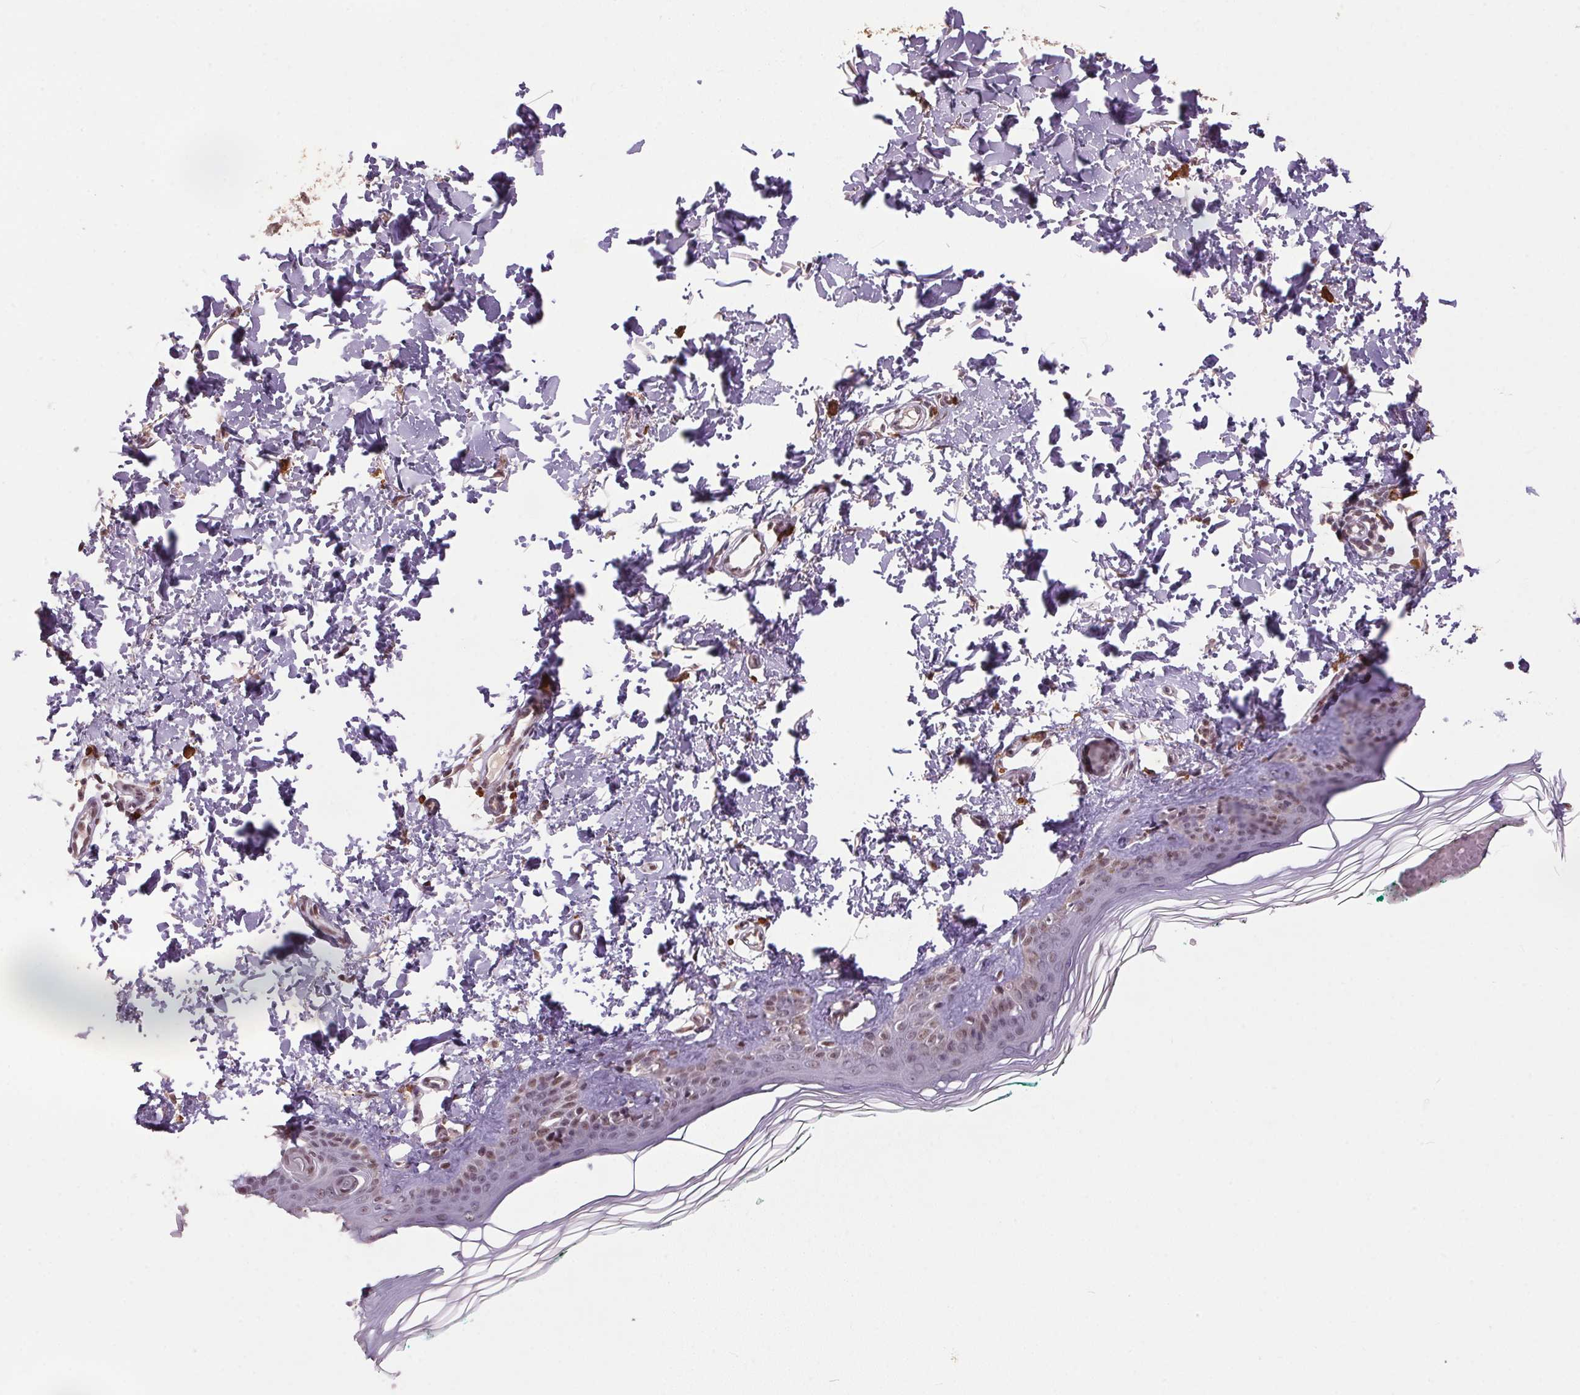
{"staining": {"intensity": "moderate", "quantity": "<25%", "location": "nuclear"}, "tissue": "skin", "cell_type": "Fibroblasts", "image_type": "normal", "snomed": [{"axis": "morphology", "description": "Normal tissue, NOS"}, {"axis": "topography", "description": "Skin"}, {"axis": "topography", "description": "Peripheral nerve tissue"}], "caption": "A brown stain labels moderate nuclear expression of a protein in fibroblasts of benign skin.", "gene": "ZBTB4", "patient": {"sex": "female", "age": 45}}